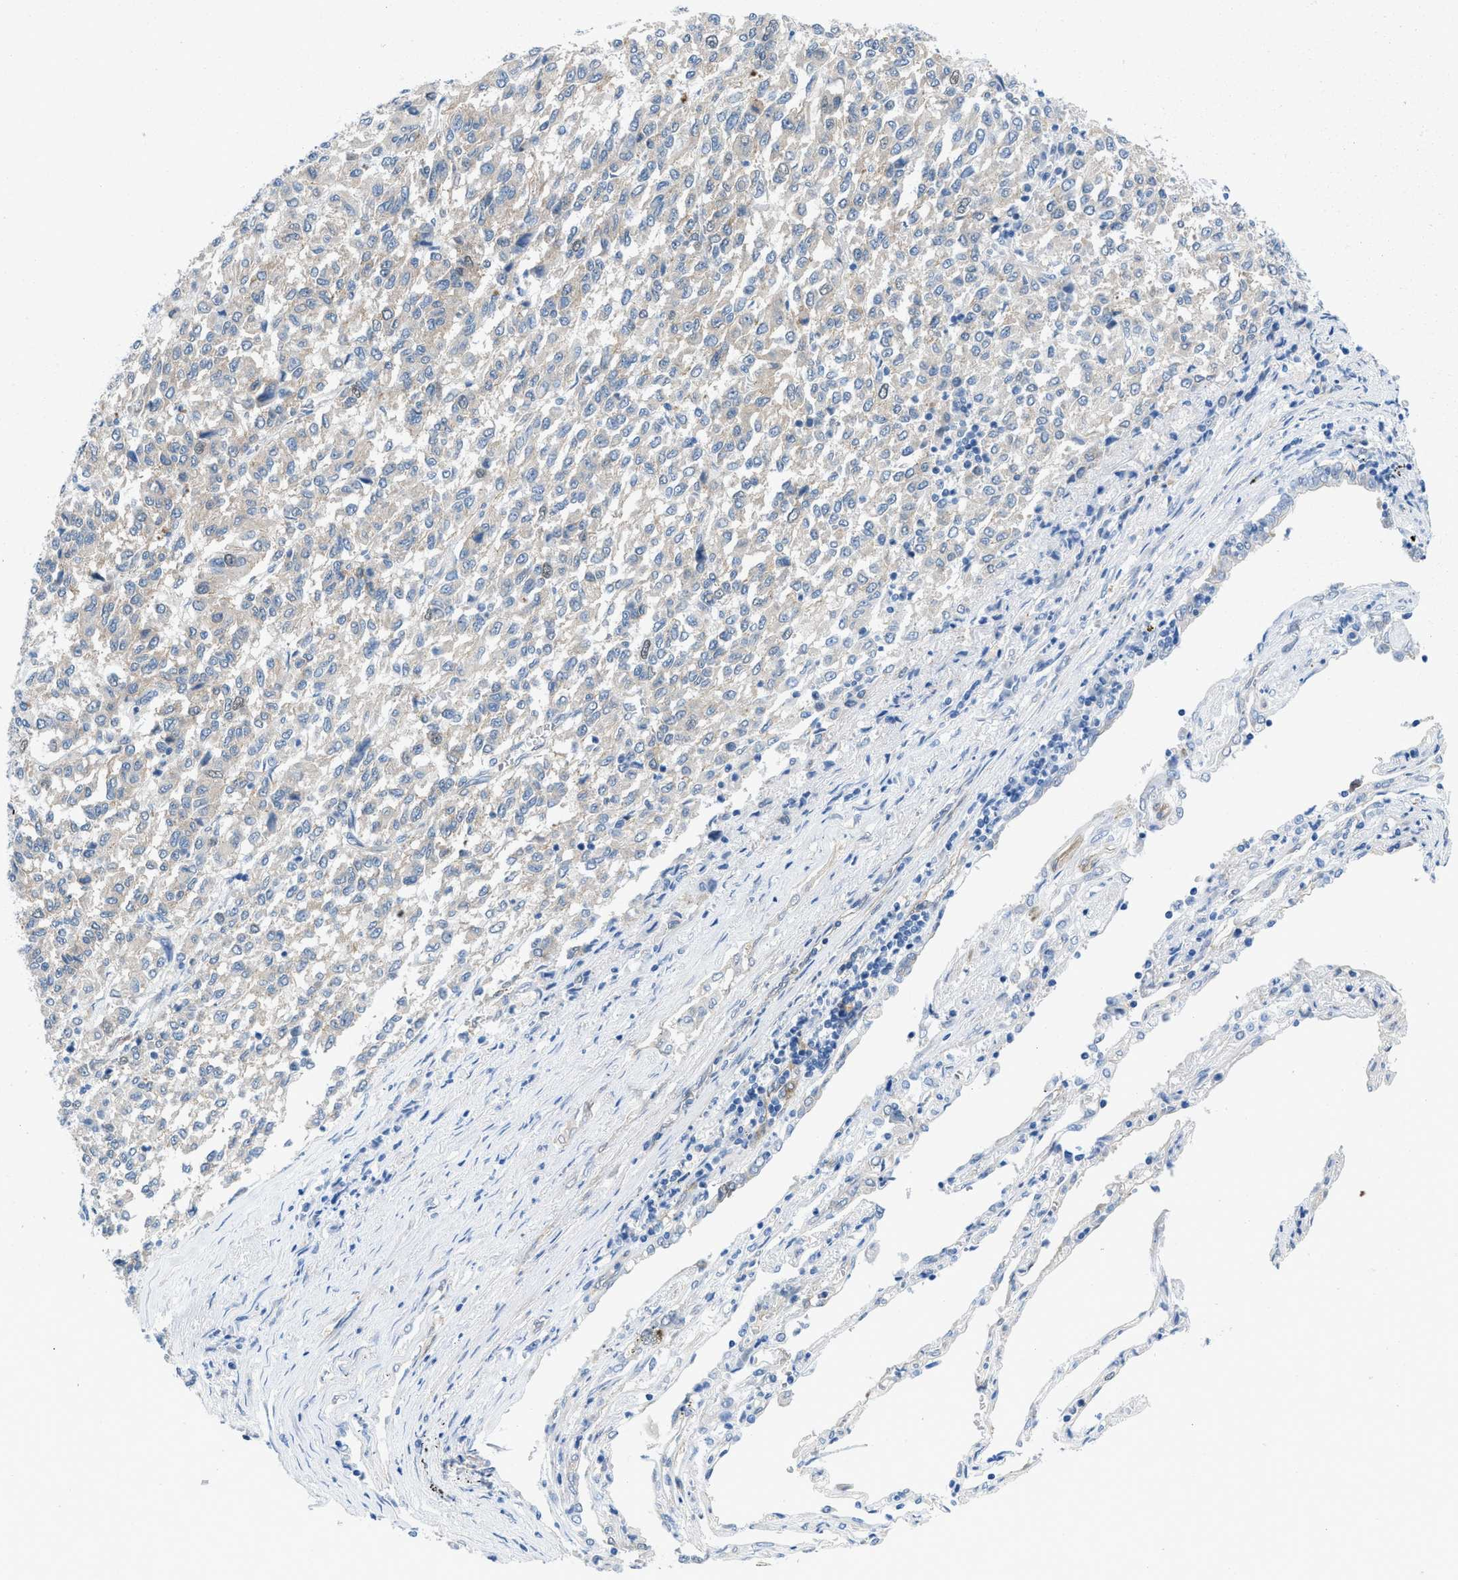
{"staining": {"intensity": "negative", "quantity": "none", "location": "none"}, "tissue": "melanoma", "cell_type": "Tumor cells", "image_type": "cancer", "snomed": [{"axis": "morphology", "description": "Malignant melanoma, Metastatic site"}, {"axis": "topography", "description": "Lung"}], "caption": "Immunohistochemistry micrograph of human malignant melanoma (metastatic site) stained for a protein (brown), which reveals no staining in tumor cells.", "gene": "PDLIM5", "patient": {"sex": "male", "age": 64}}